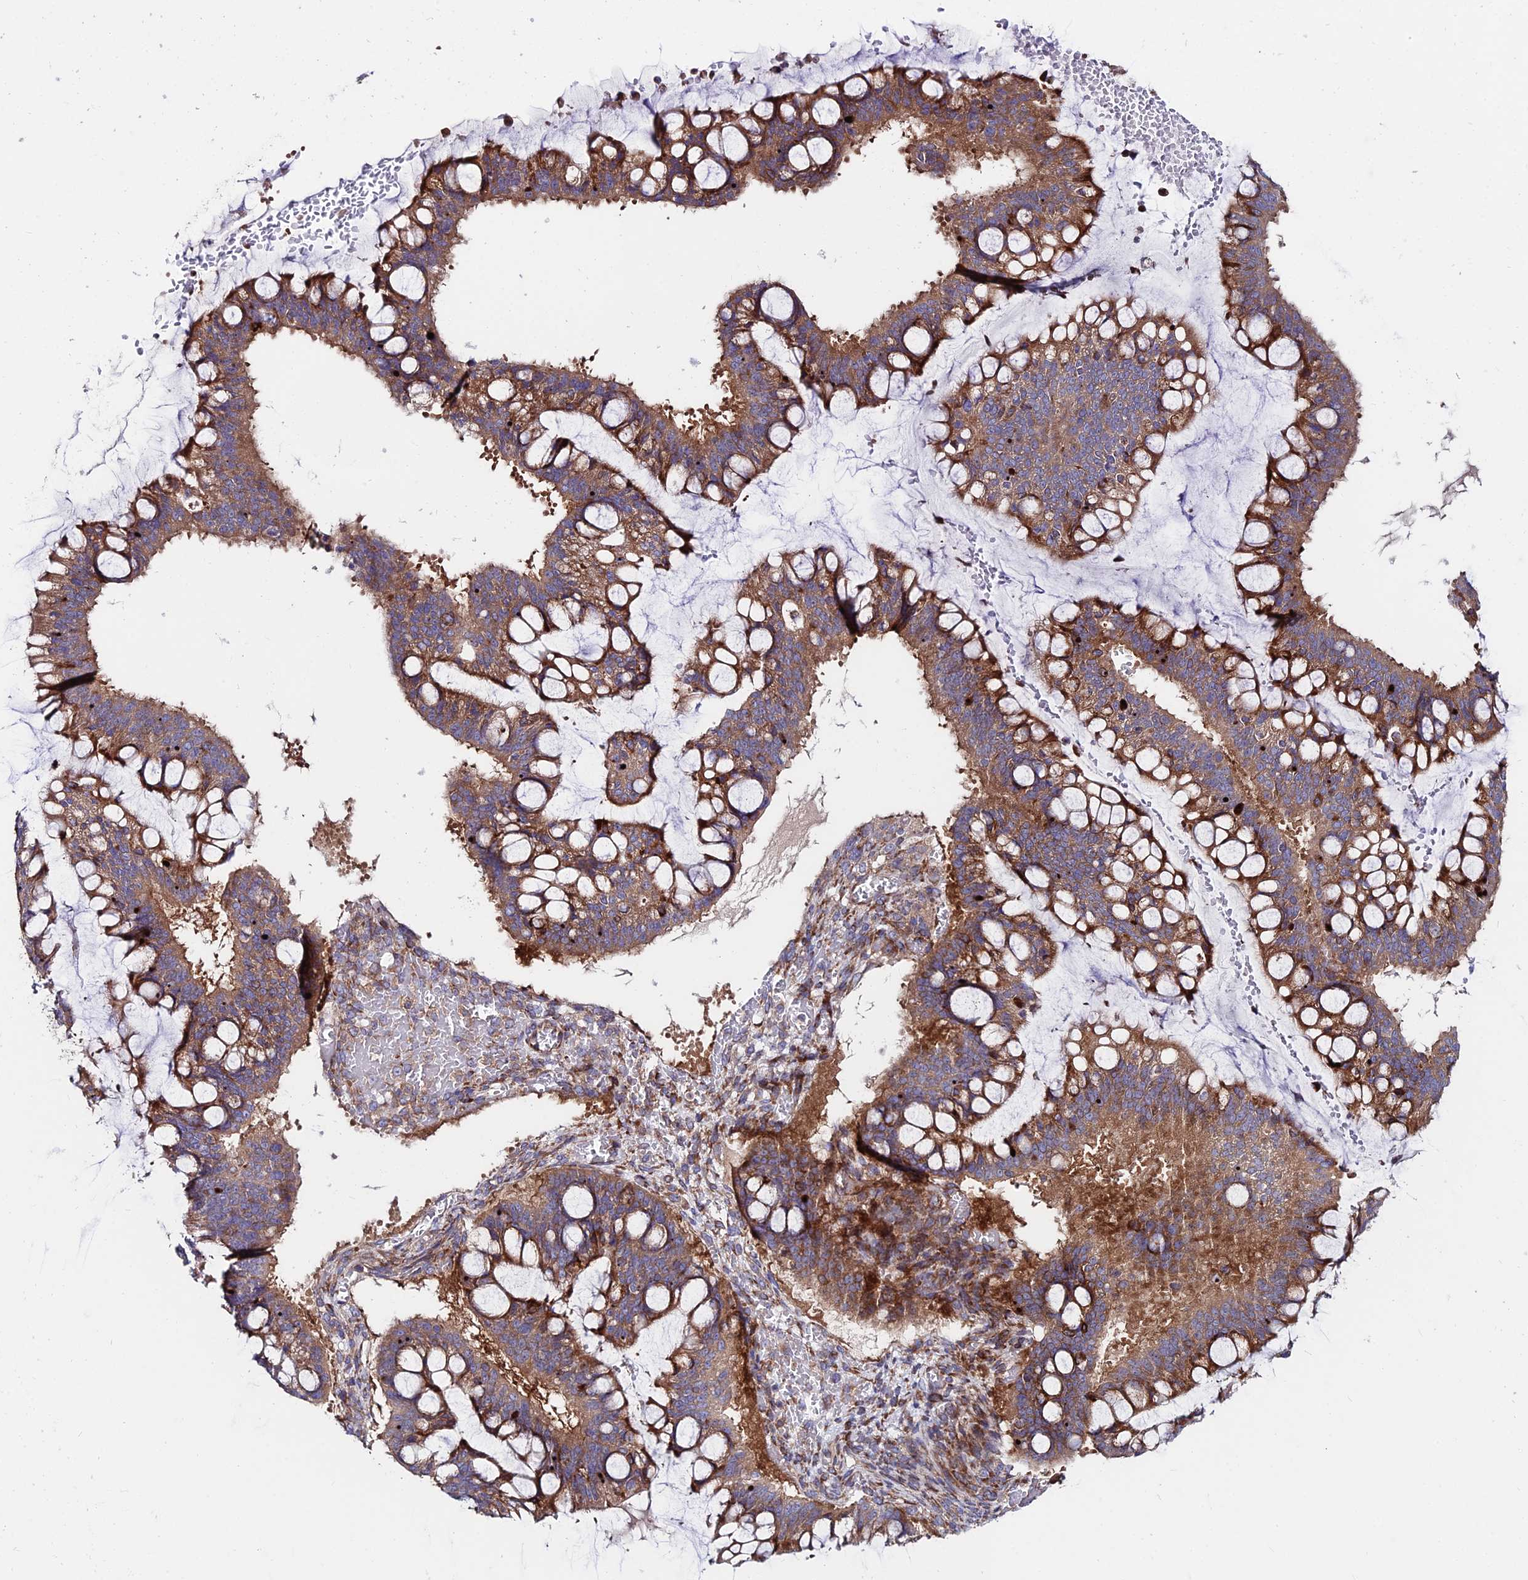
{"staining": {"intensity": "moderate", "quantity": ">75%", "location": "cytoplasmic/membranous"}, "tissue": "ovarian cancer", "cell_type": "Tumor cells", "image_type": "cancer", "snomed": [{"axis": "morphology", "description": "Cystadenocarcinoma, mucinous, NOS"}, {"axis": "topography", "description": "Ovary"}], "caption": "A brown stain labels moderate cytoplasmic/membranous positivity of a protein in human ovarian cancer (mucinous cystadenocarcinoma) tumor cells.", "gene": "EIF3K", "patient": {"sex": "female", "age": 73}}